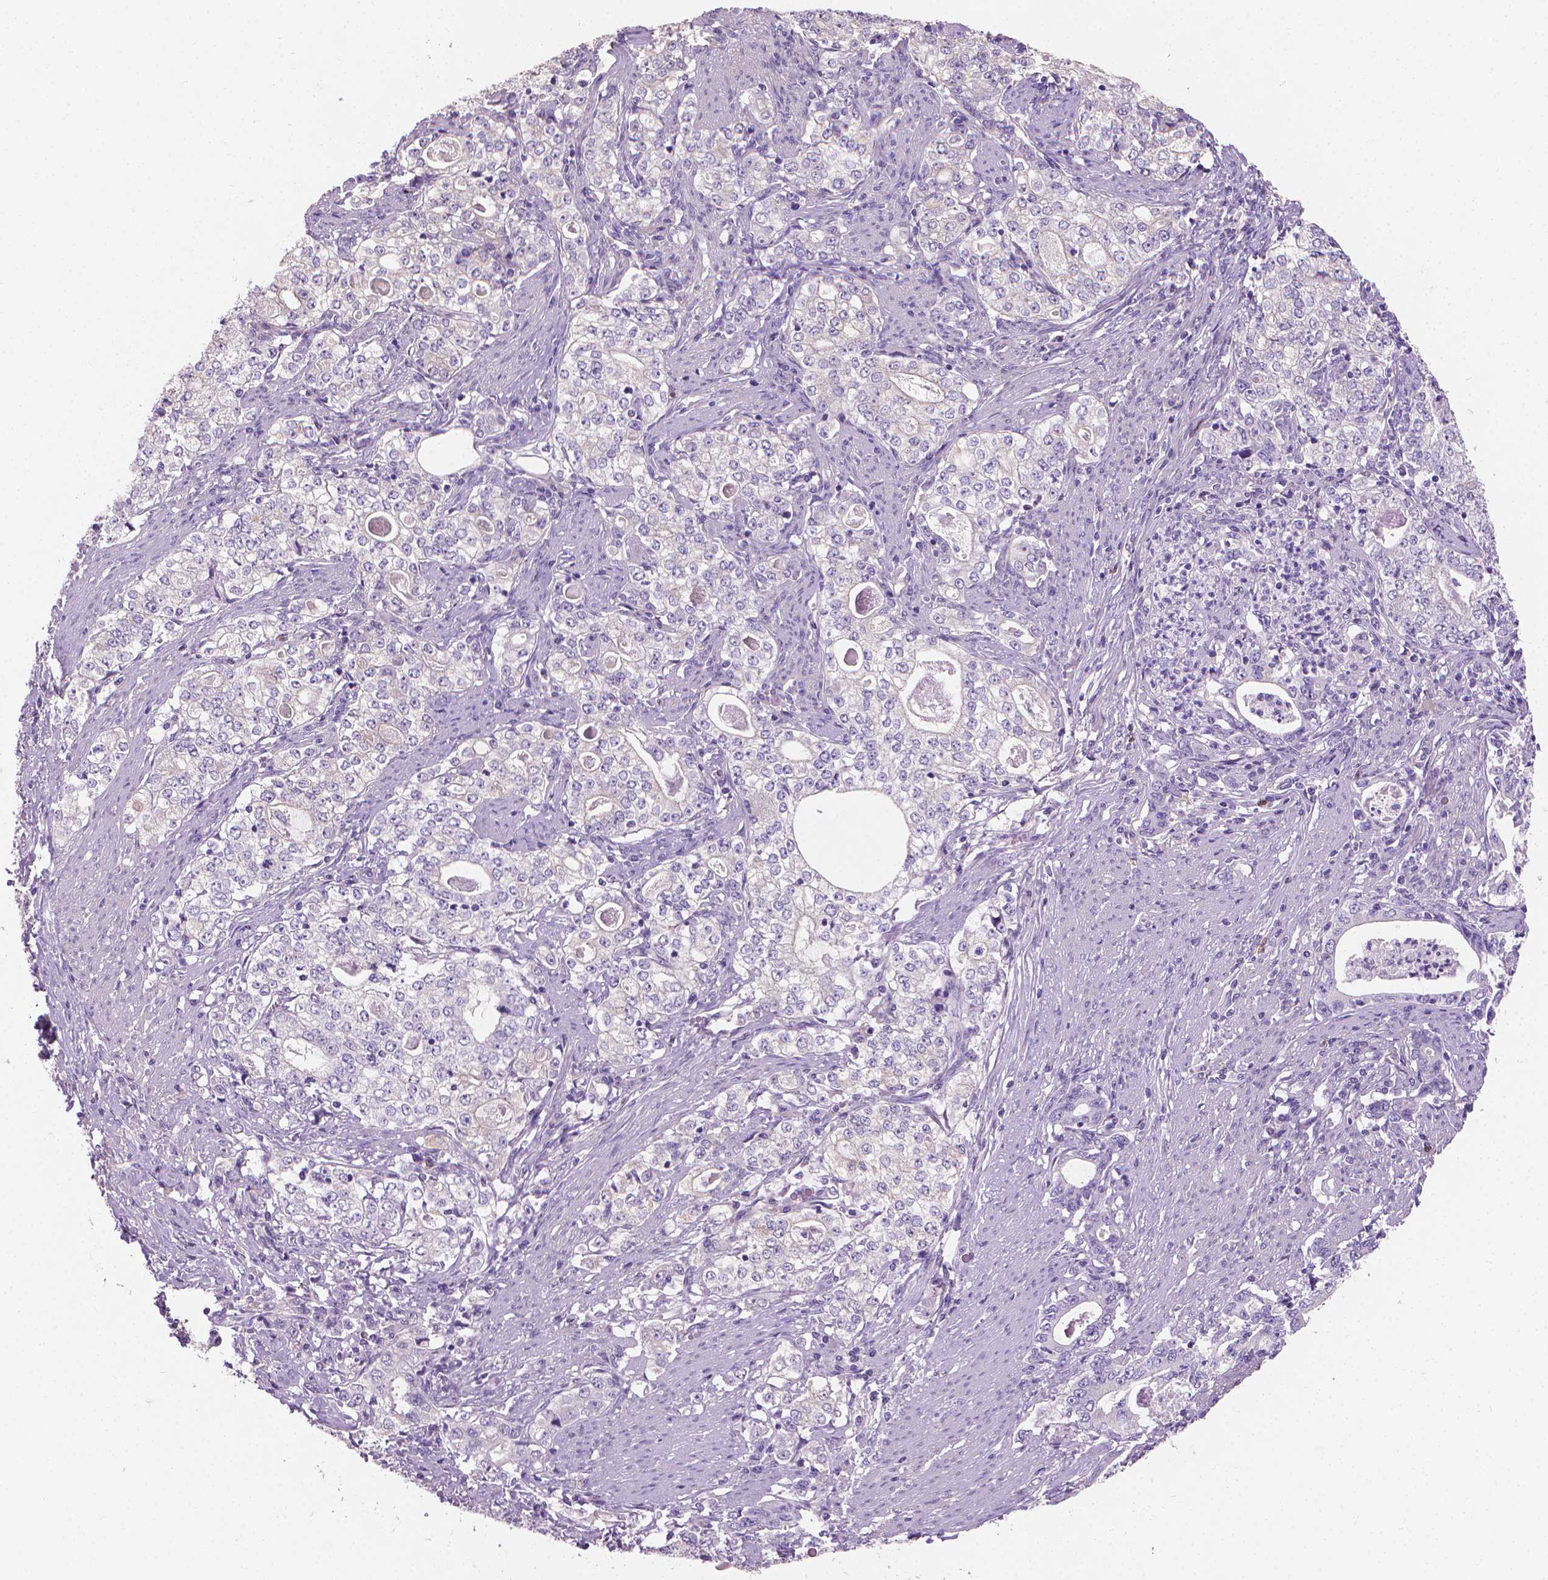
{"staining": {"intensity": "negative", "quantity": "none", "location": "none"}, "tissue": "stomach cancer", "cell_type": "Tumor cells", "image_type": "cancer", "snomed": [{"axis": "morphology", "description": "Adenocarcinoma, NOS"}, {"axis": "topography", "description": "Stomach, lower"}], "caption": "Immunohistochemistry (IHC) histopathology image of neoplastic tissue: human stomach cancer stained with DAB shows no significant protein positivity in tumor cells. (DAB immunohistochemistry (IHC) with hematoxylin counter stain).", "gene": "GSDMA", "patient": {"sex": "female", "age": 72}}